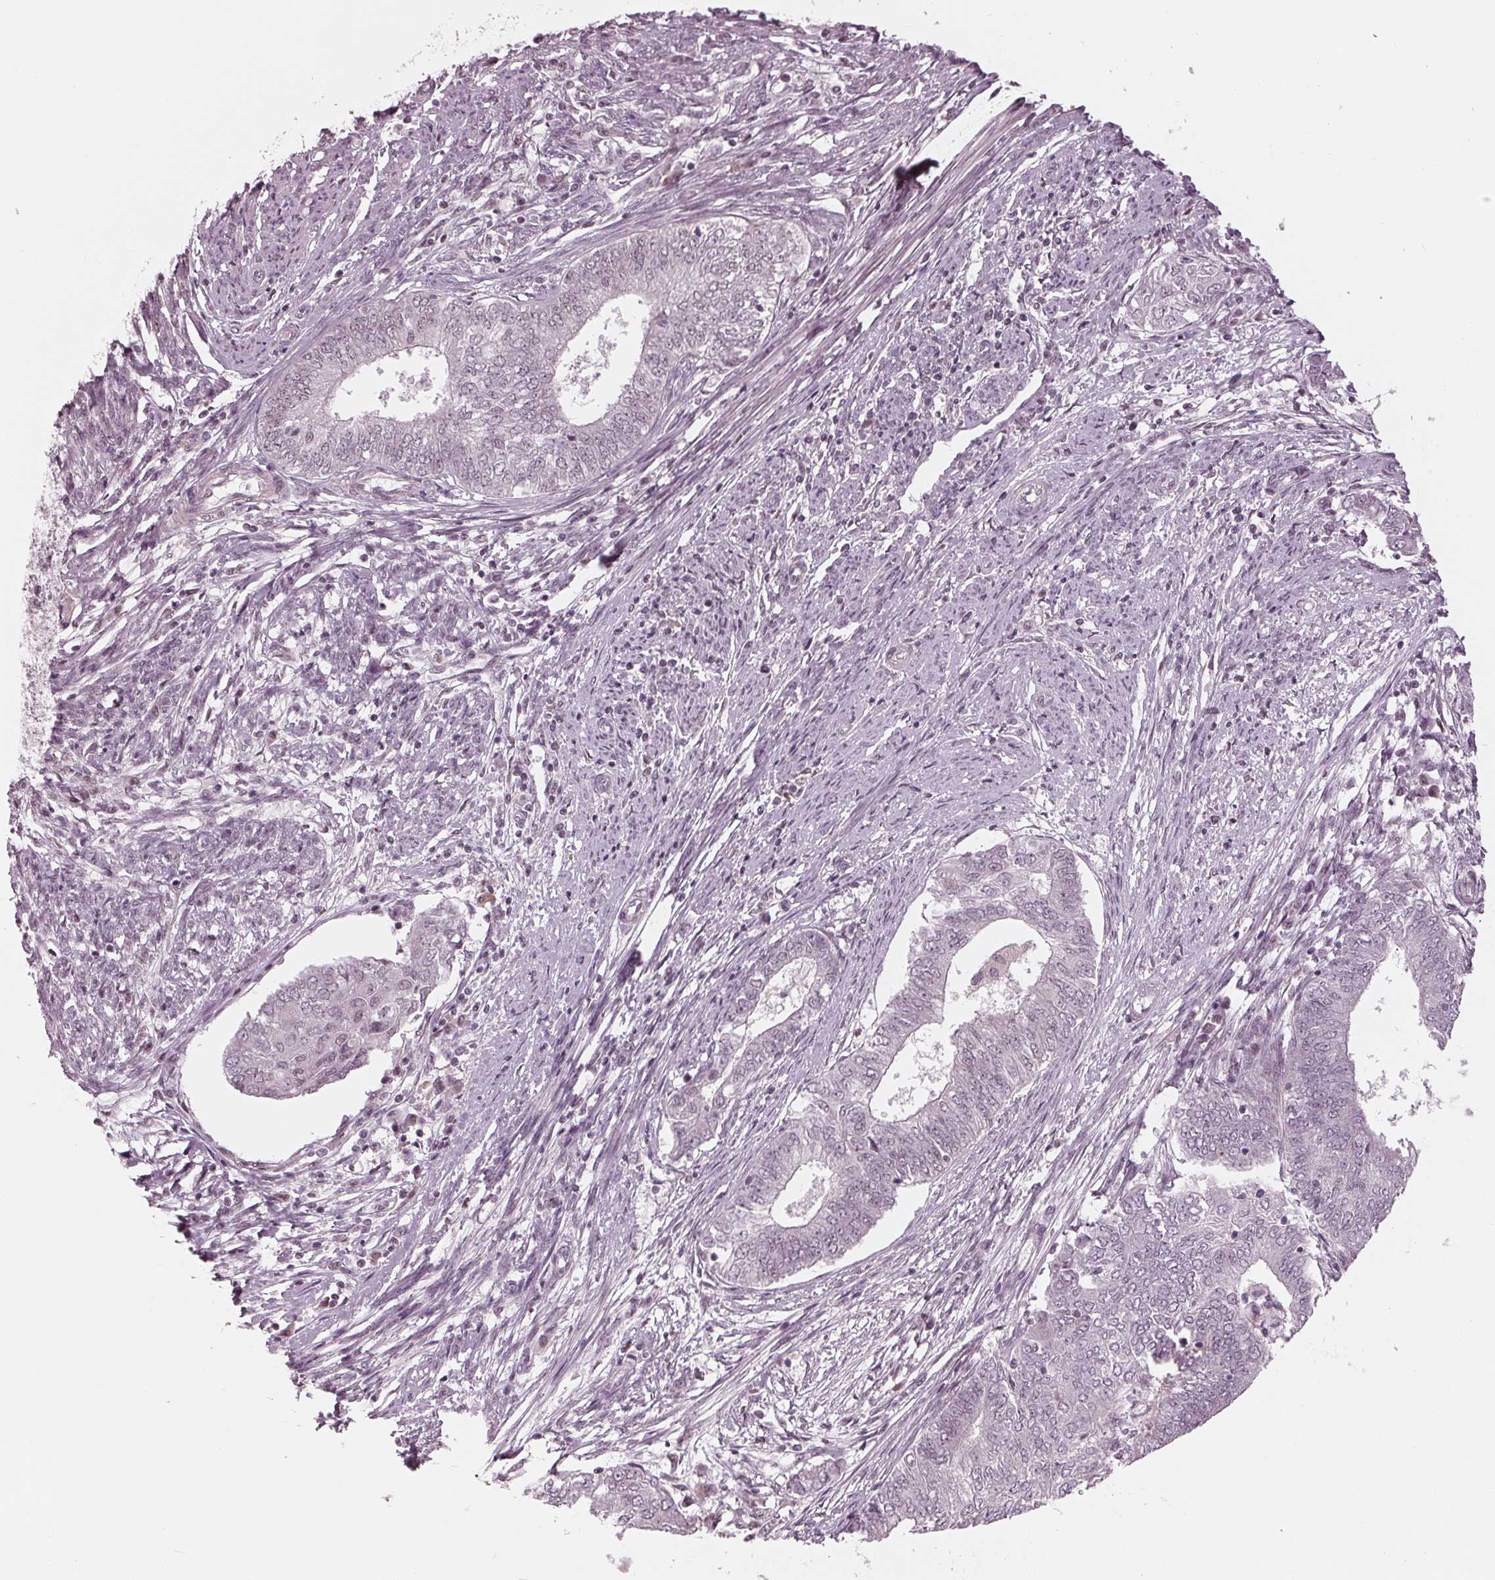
{"staining": {"intensity": "negative", "quantity": "none", "location": "none"}, "tissue": "endometrial cancer", "cell_type": "Tumor cells", "image_type": "cancer", "snomed": [{"axis": "morphology", "description": "Adenocarcinoma, NOS"}, {"axis": "topography", "description": "Endometrium"}], "caption": "Adenocarcinoma (endometrial) stained for a protein using IHC displays no staining tumor cells.", "gene": "DNMT3L", "patient": {"sex": "female", "age": 62}}